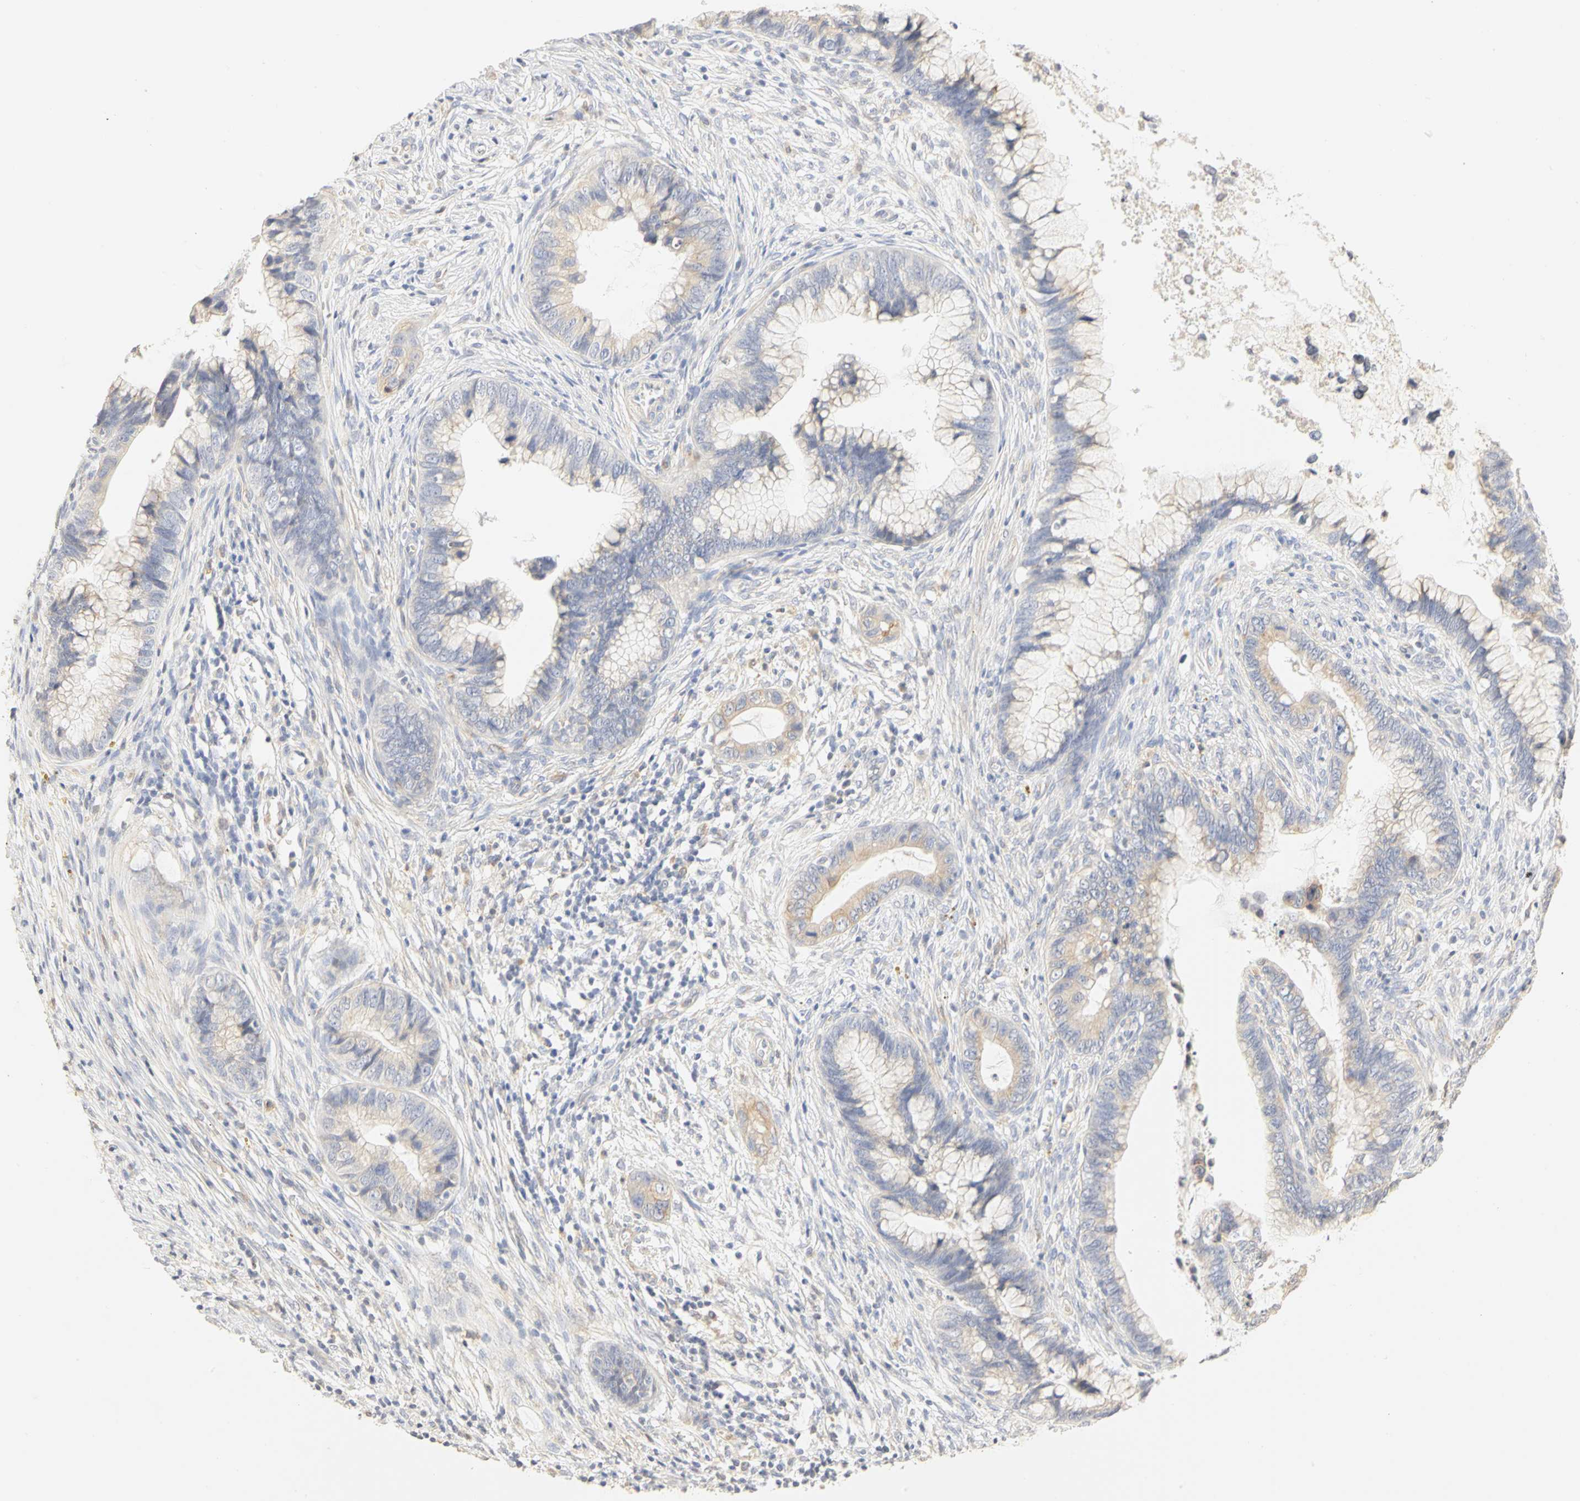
{"staining": {"intensity": "weak", "quantity": "25%-75%", "location": "cytoplasmic/membranous"}, "tissue": "cervical cancer", "cell_type": "Tumor cells", "image_type": "cancer", "snomed": [{"axis": "morphology", "description": "Adenocarcinoma, NOS"}, {"axis": "topography", "description": "Cervix"}], "caption": "Weak cytoplasmic/membranous staining is appreciated in approximately 25%-75% of tumor cells in cervical cancer (adenocarcinoma). The staining was performed using DAB (3,3'-diaminobenzidine), with brown indicating positive protein expression. Nuclei are stained blue with hematoxylin.", "gene": "GNRH2", "patient": {"sex": "female", "age": 44}}